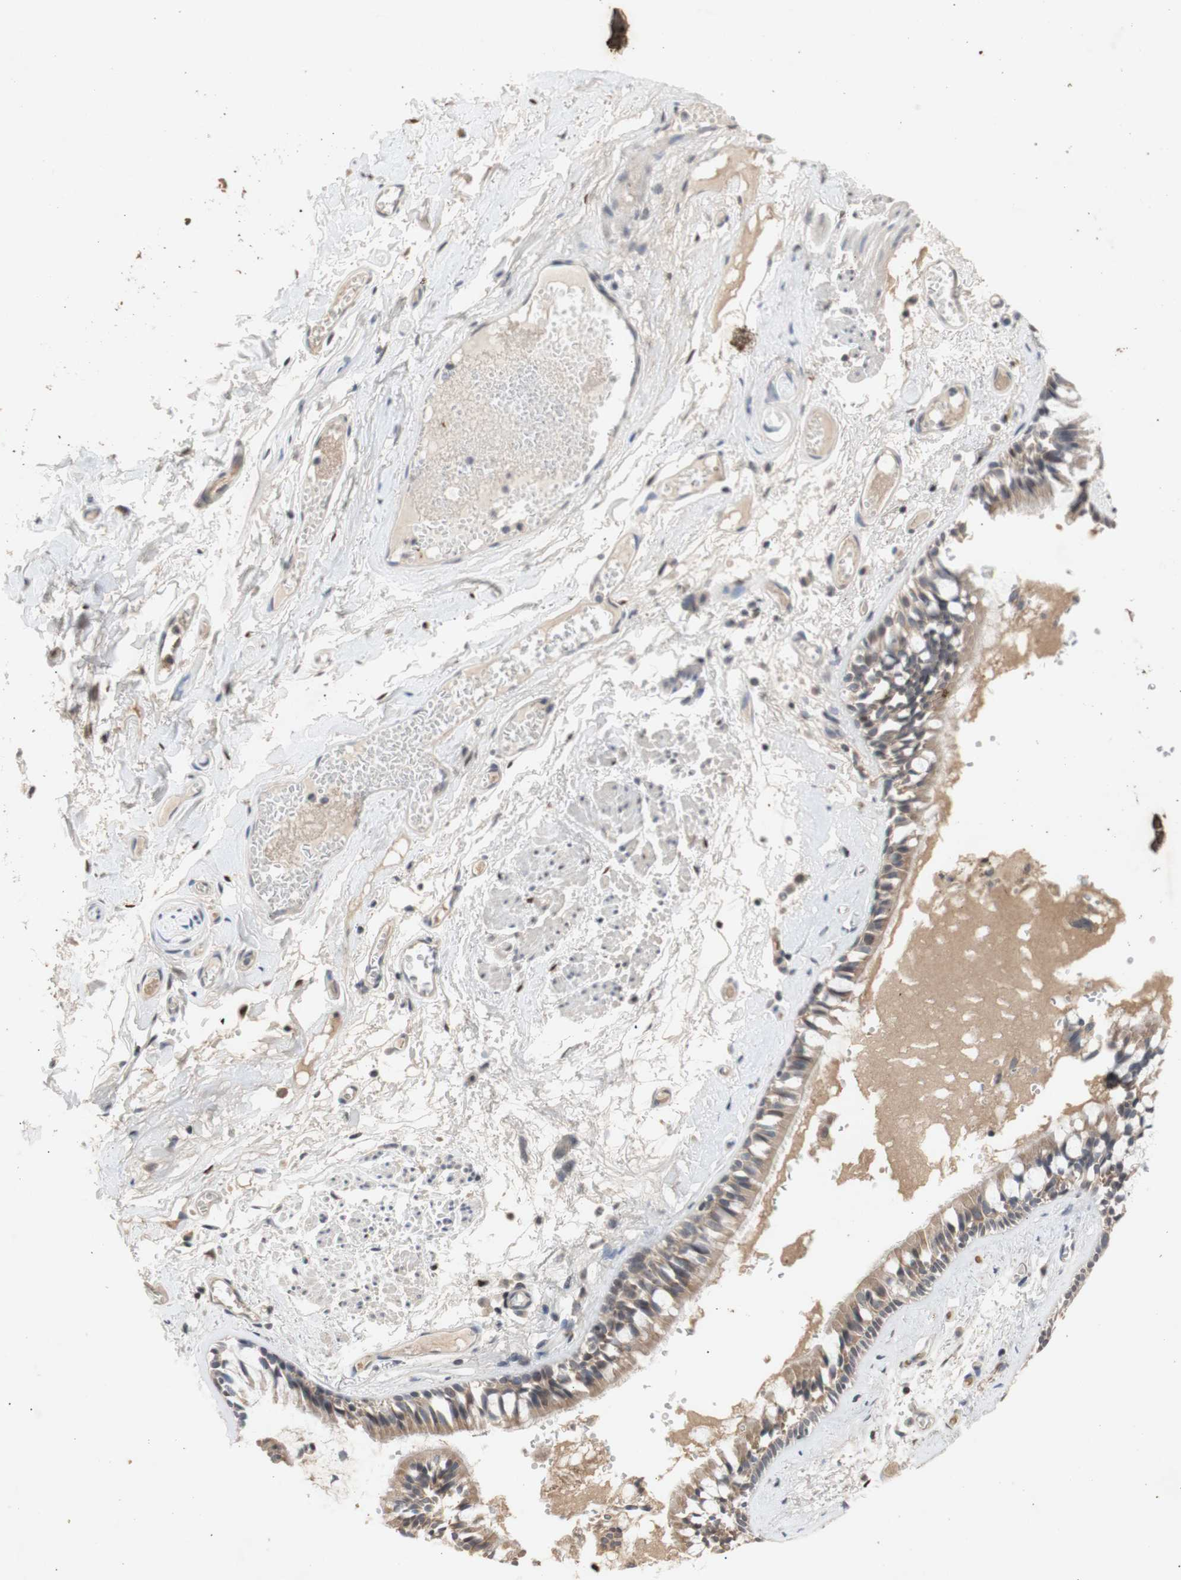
{"staining": {"intensity": "weak", "quantity": ">75%", "location": "cytoplasmic/membranous"}, "tissue": "bronchus", "cell_type": "Respiratory epithelial cells", "image_type": "normal", "snomed": [{"axis": "morphology", "description": "Normal tissue, NOS"}, {"axis": "morphology", "description": "Inflammation, NOS"}, {"axis": "topography", "description": "Cartilage tissue"}, {"axis": "topography", "description": "Lung"}], "caption": "Bronchus stained with a brown dye reveals weak cytoplasmic/membranous positive positivity in about >75% of respiratory epithelial cells.", "gene": "FOSB", "patient": {"sex": "male", "age": 71}}